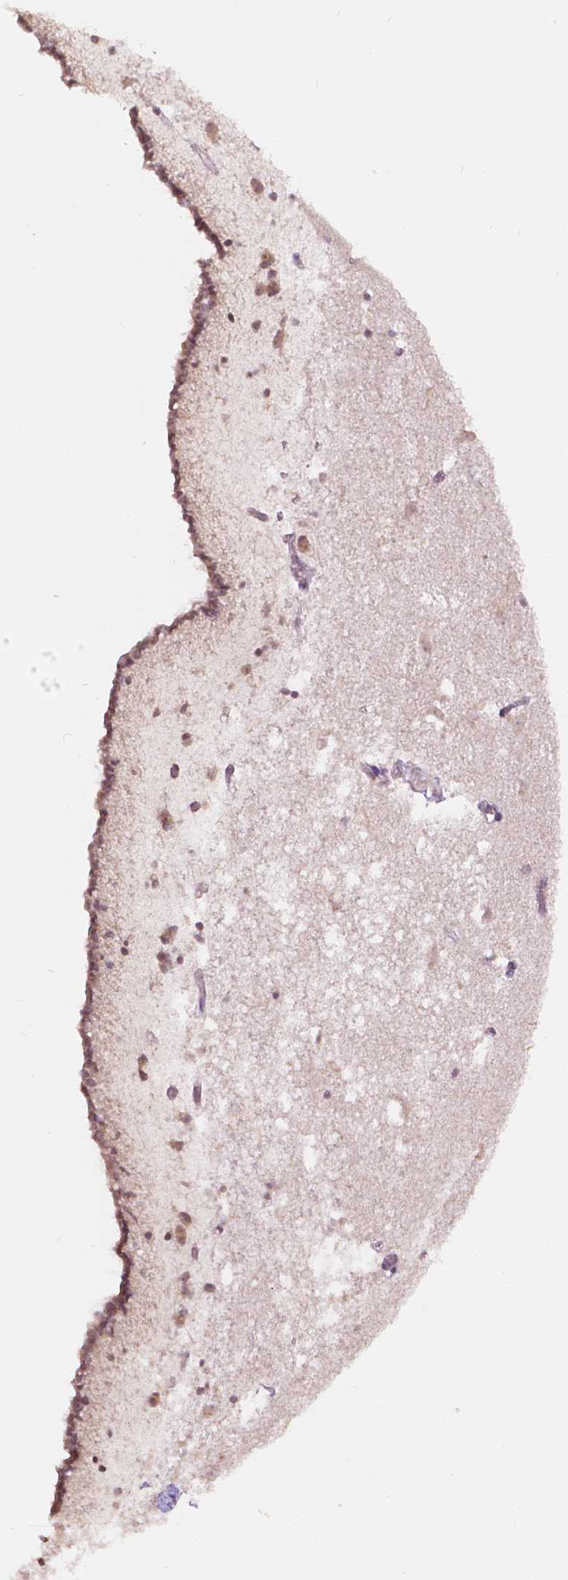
{"staining": {"intensity": "negative", "quantity": "none", "location": "none"}, "tissue": "caudate", "cell_type": "Glial cells", "image_type": "normal", "snomed": [{"axis": "morphology", "description": "Normal tissue, NOS"}, {"axis": "topography", "description": "Lateral ventricle wall"}], "caption": "Glial cells show no significant protein positivity in normal caudate. (Stains: DAB immunohistochemistry (IHC) with hematoxylin counter stain, Microscopy: brightfield microscopy at high magnification).", "gene": "NOS1AP", "patient": {"sex": "female", "age": 42}}